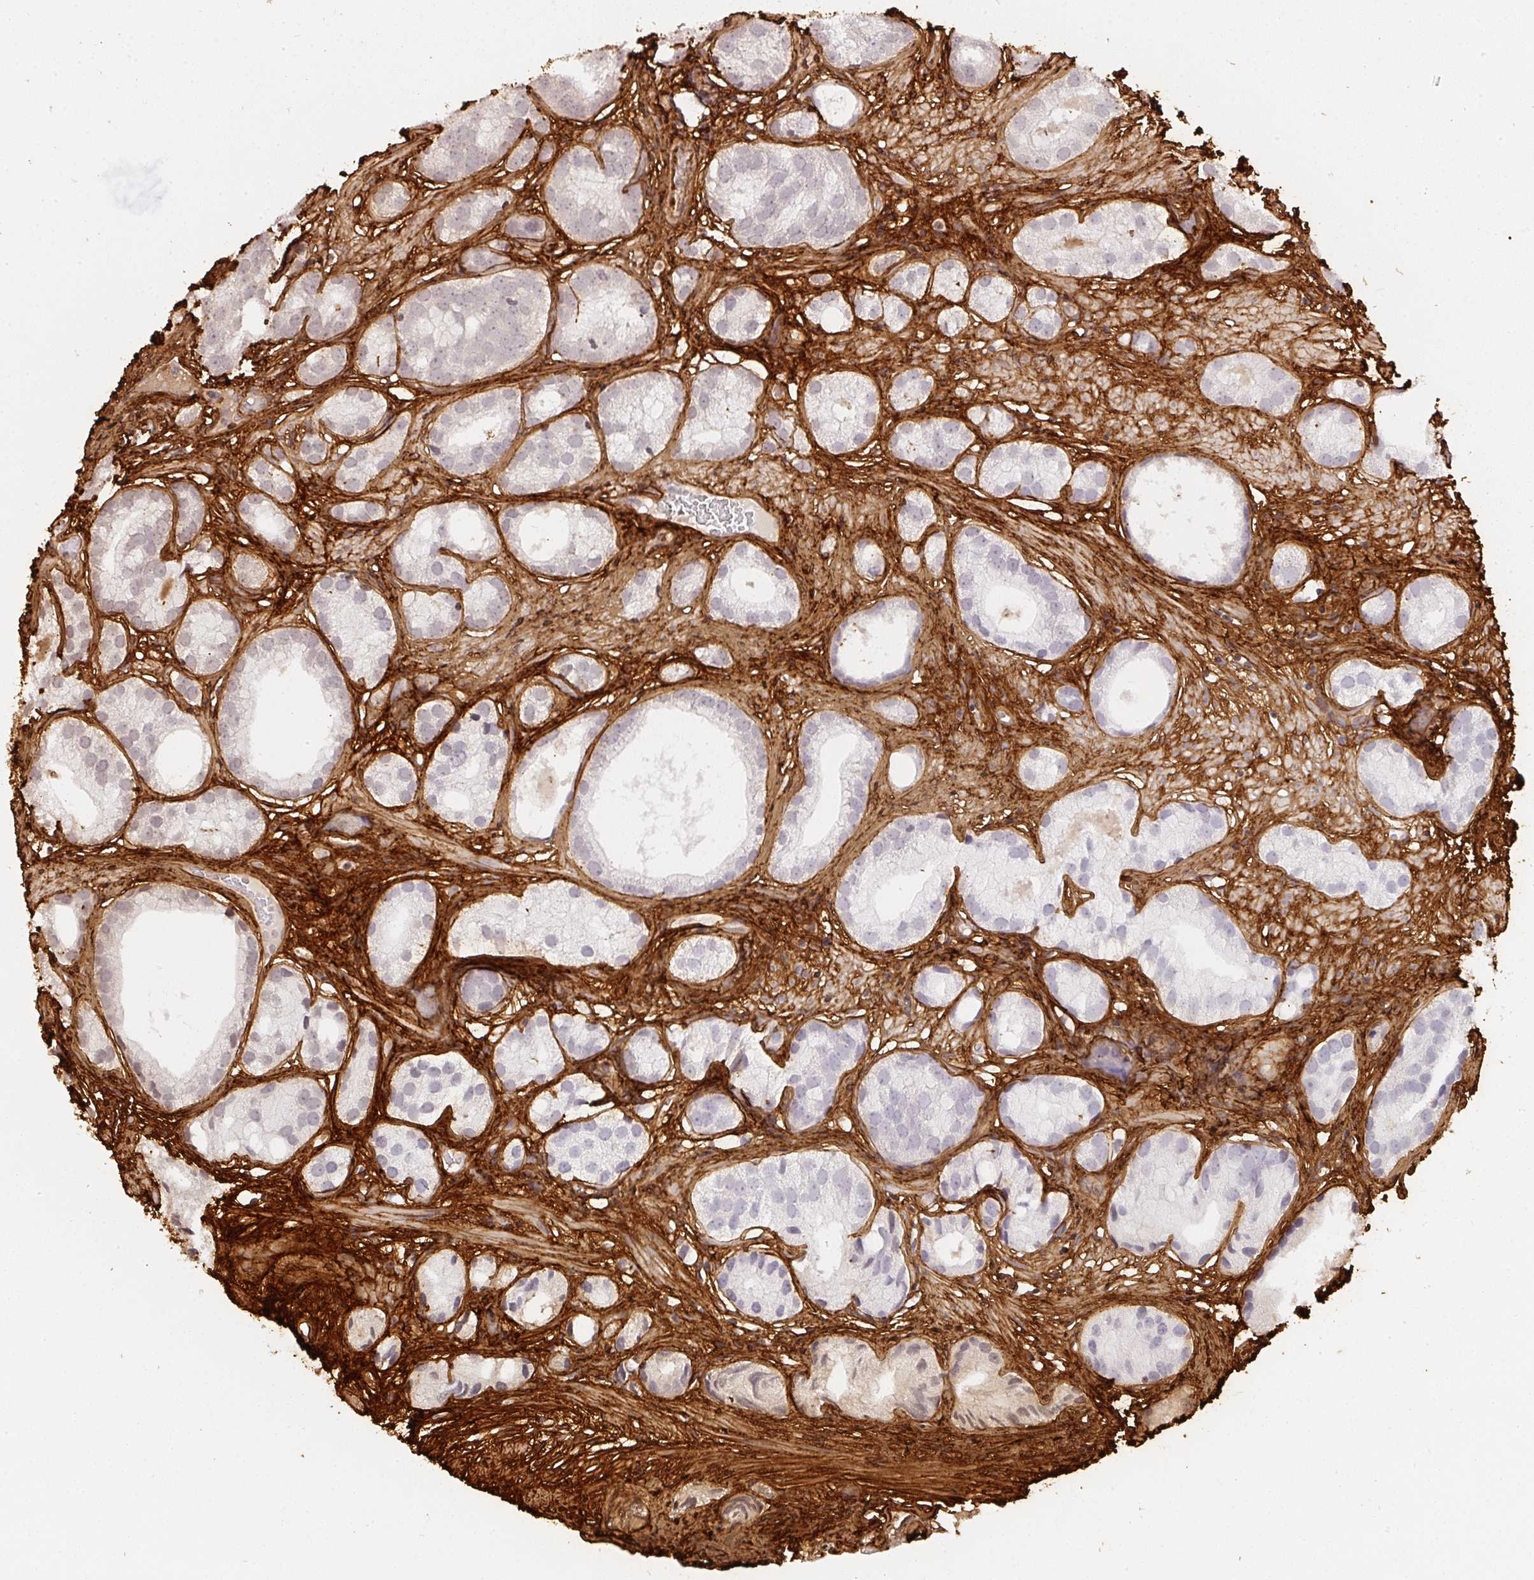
{"staining": {"intensity": "negative", "quantity": "none", "location": "none"}, "tissue": "prostate cancer", "cell_type": "Tumor cells", "image_type": "cancer", "snomed": [{"axis": "morphology", "description": "Adenocarcinoma, High grade"}, {"axis": "topography", "description": "Prostate"}], "caption": "Tumor cells show no significant protein positivity in prostate cancer (adenocarcinoma (high-grade)).", "gene": "COL3A1", "patient": {"sex": "male", "age": 82}}